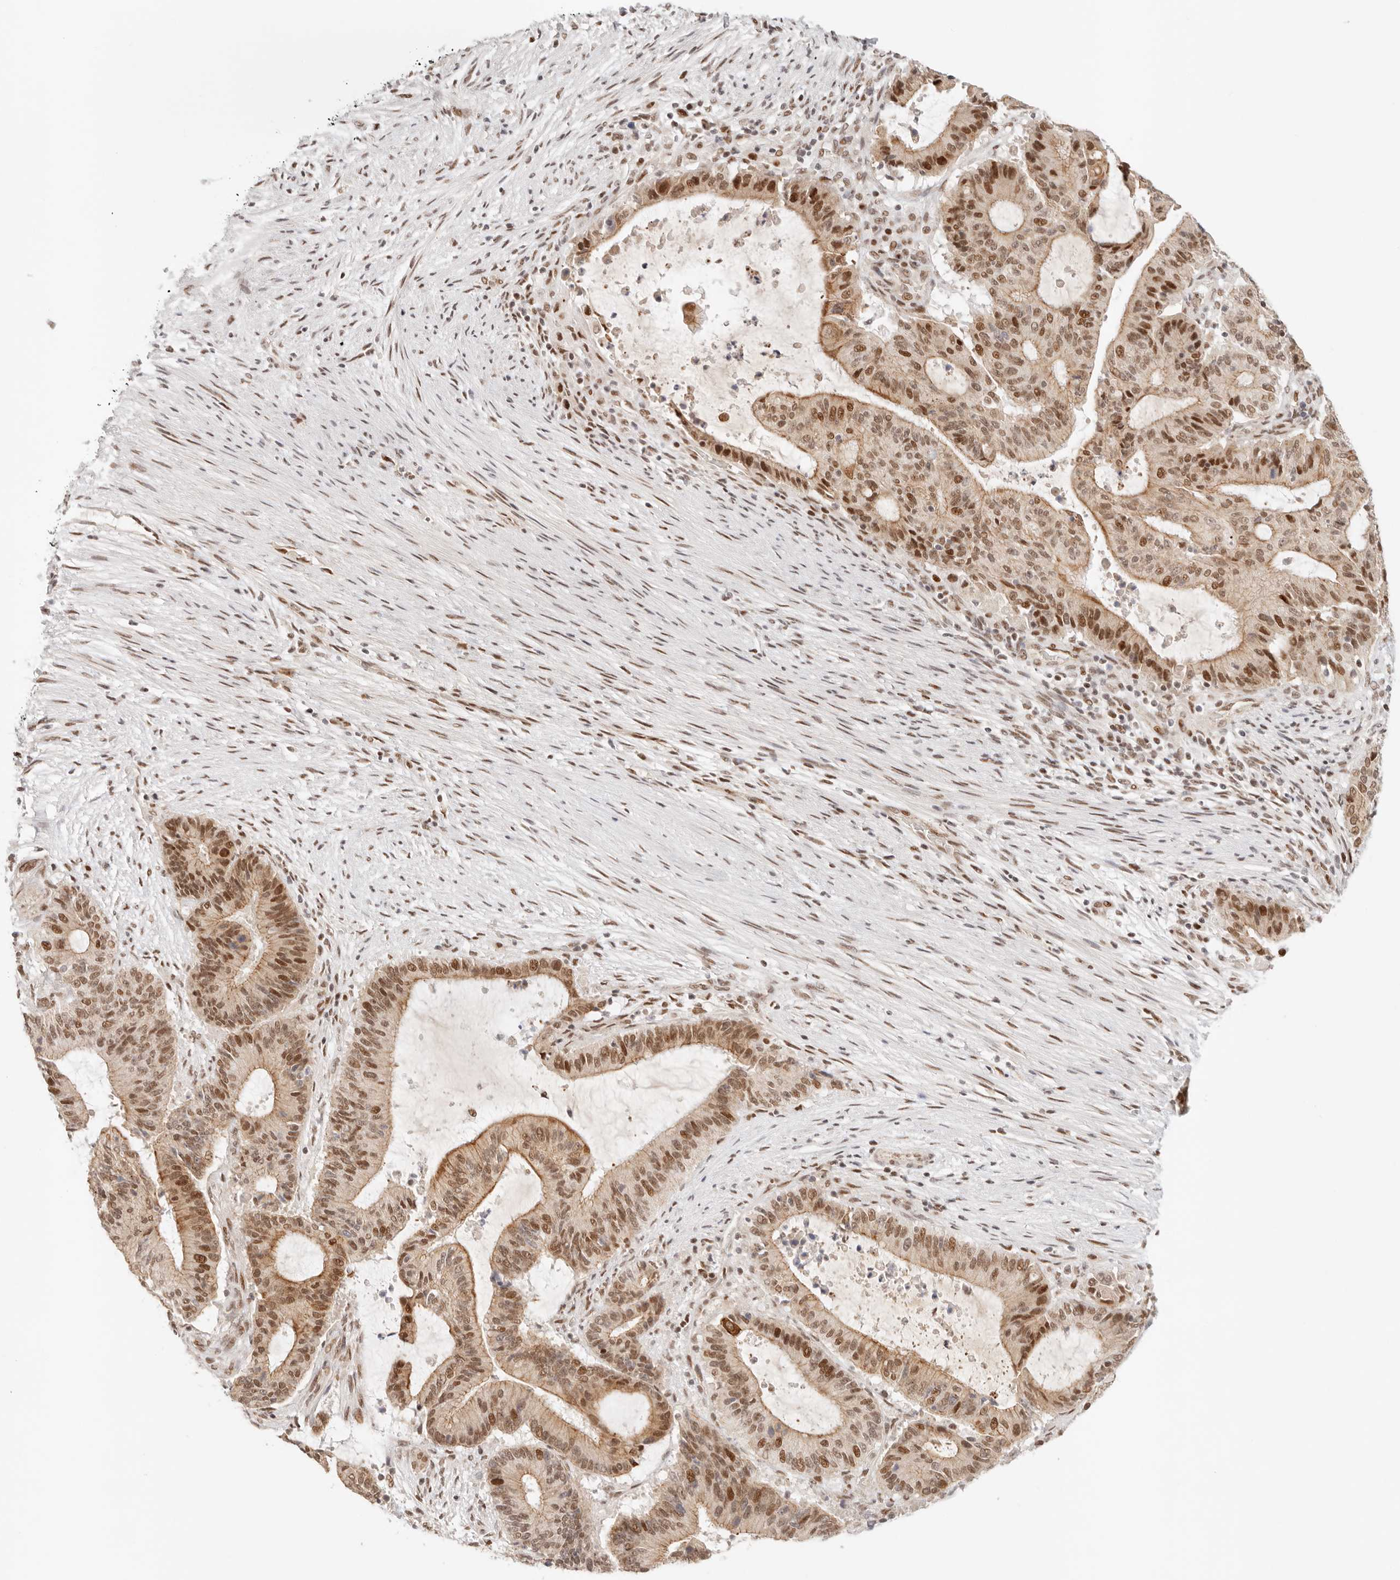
{"staining": {"intensity": "strong", "quantity": ">75%", "location": "nuclear"}, "tissue": "liver cancer", "cell_type": "Tumor cells", "image_type": "cancer", "snomed": [{"axis": "morphology", "description": "Normal tissue, NOS"}, {"axis": "morphology", "description": "Cholangiocarcinoma"}, {"axis": "topography", "description": "Liver"}, {"axis": "topography", "description": "Peripheral nerve tissue"}], "caption": "Immunohistochemical staining of cholangiocarcinoma (liver) displays high levels of strong nuclear protein expression in about >75% of tumor cells.", "gene": "HOXC5", "patient": {"sex": "female", "age": 73}}